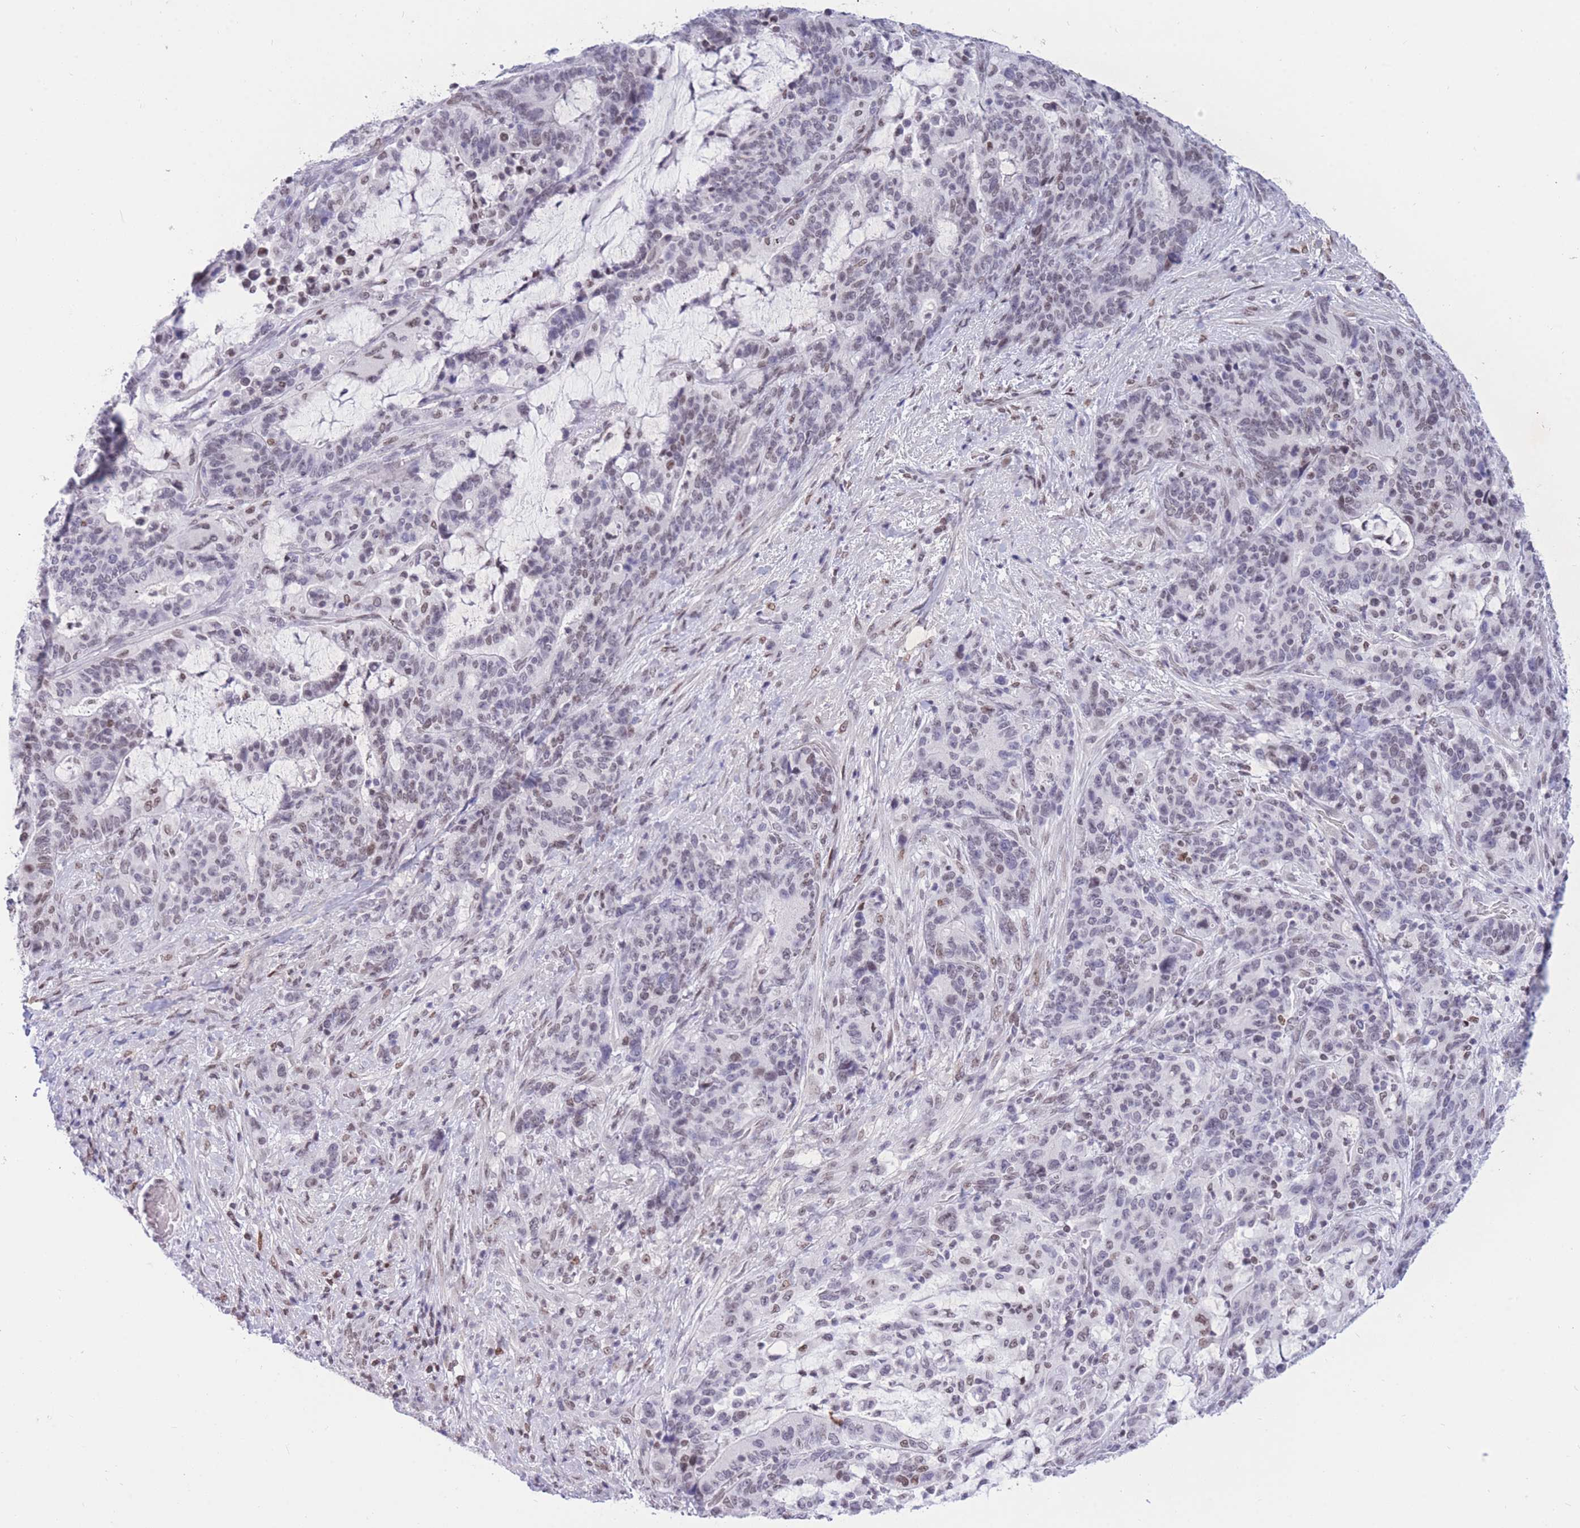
{"staining": {"intensity": "weak", "quantity": "<25%", "location": "nuclear"}, "tissue": "stomach cancer", "cell_type": "Tumor cells", "image_type": "cancer", "snomed": [{"axis": "morphology", "description": "Normal tissue, NOS"}, {"axis": "morphology", "description": "Adenocarcinoma, NOS"}, {"axis": "topography", "description": "Stomach"}], "caption": "DAB immunohistochemical staining of stomach cancer demonstrates no significant positivity in tumor cells.", "gene": "HMGN1", "patient": {"sex": "female", "age": 64}}